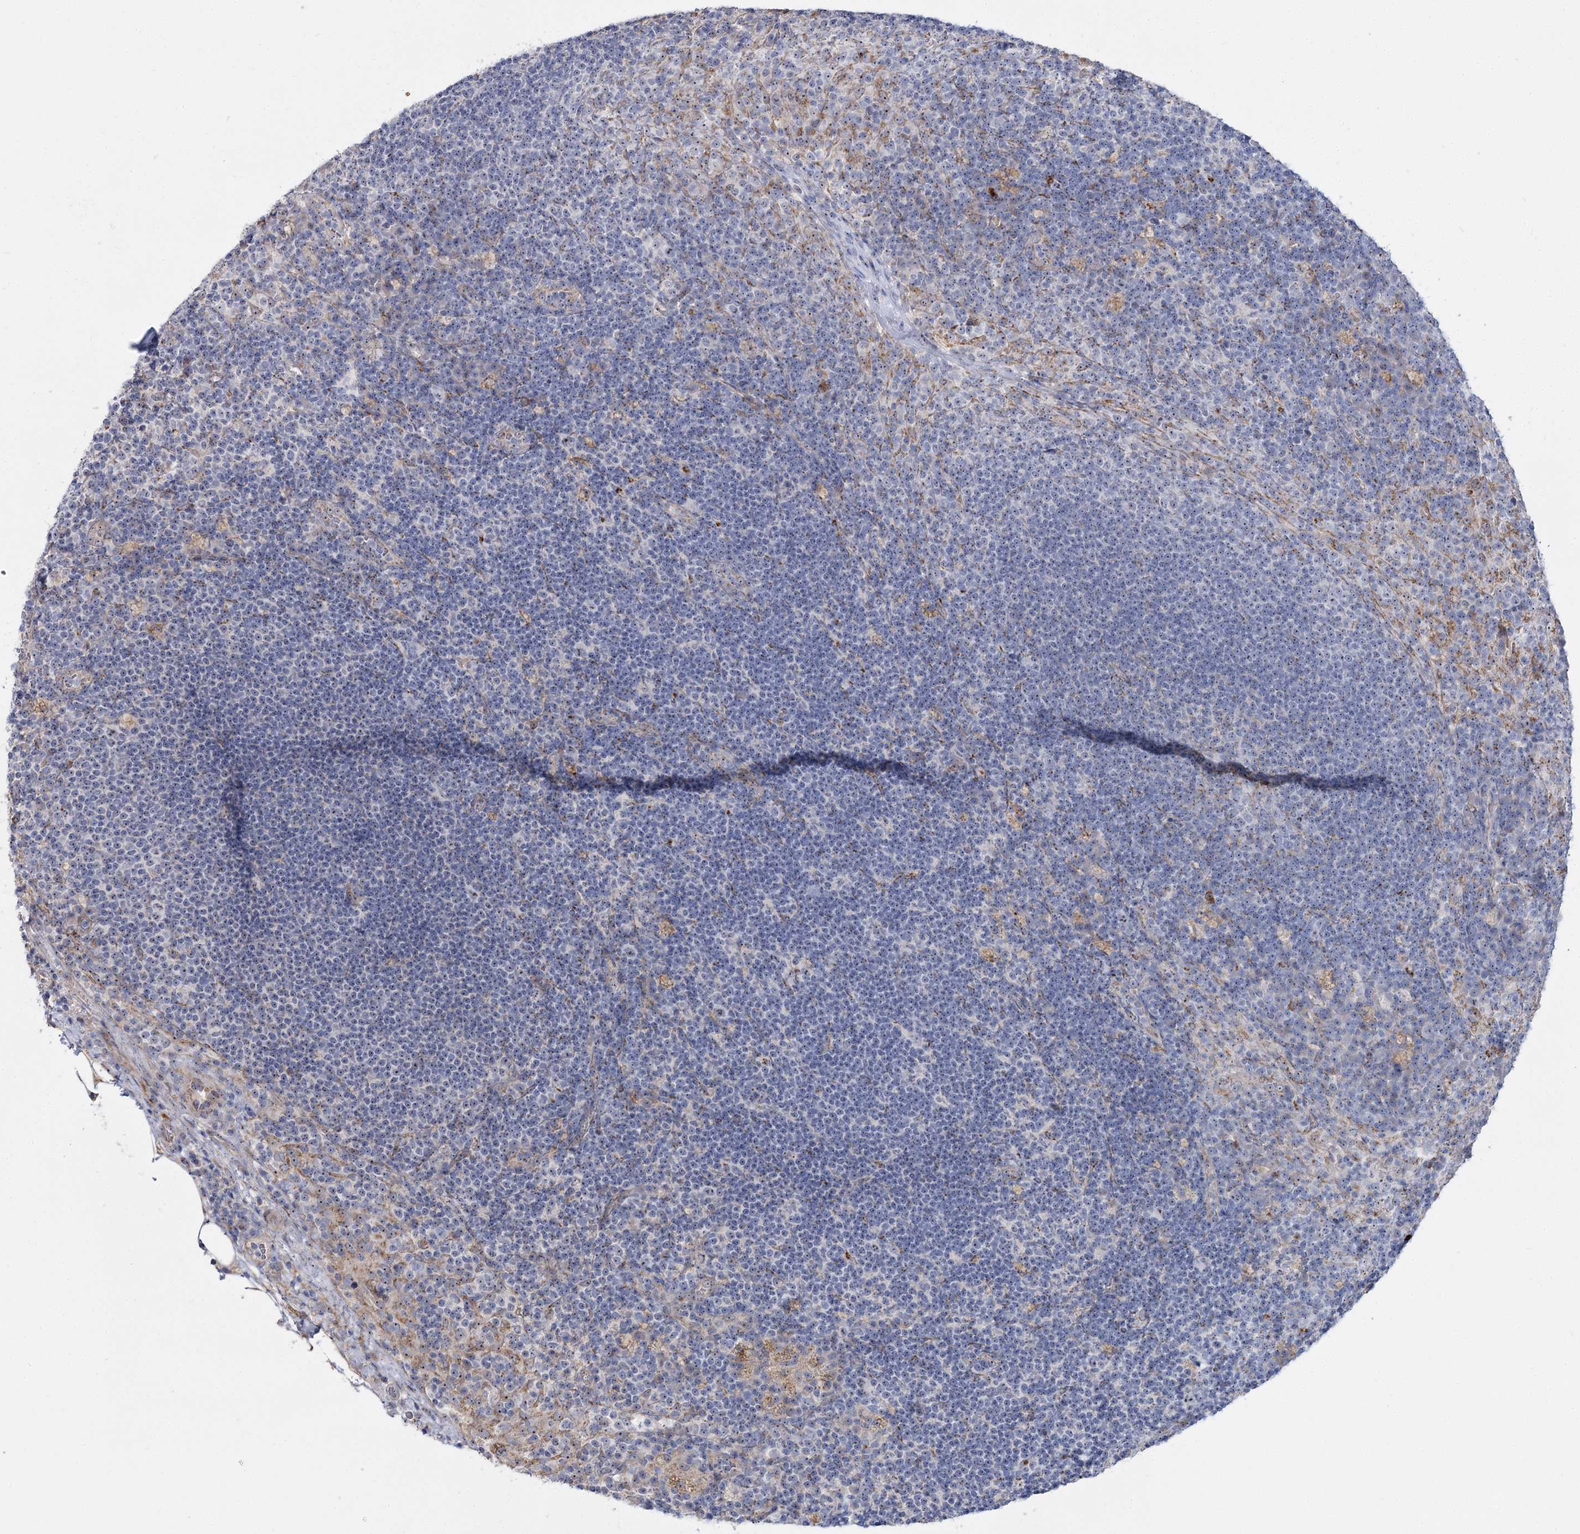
{"staining": {"intensity": "negative", "quantity": "none", "location": "none"}, "tissue": "lymph node", "cell_type": "Germinal center cells", "image_type": "normal", "snomed": [{"axis": "morphology", "description": "Normal tissue, NOS"}, {"axis": "topography", "description": "Lymph node"}], "caption": "Immunohistochemistry (IHC) image of unremarkable lymph node: human lymph node stained with DAB displays no significant protein positivity in germinal center cells.", "gene": "SUOX", "patient": {"sex": "female", "age": 70}}